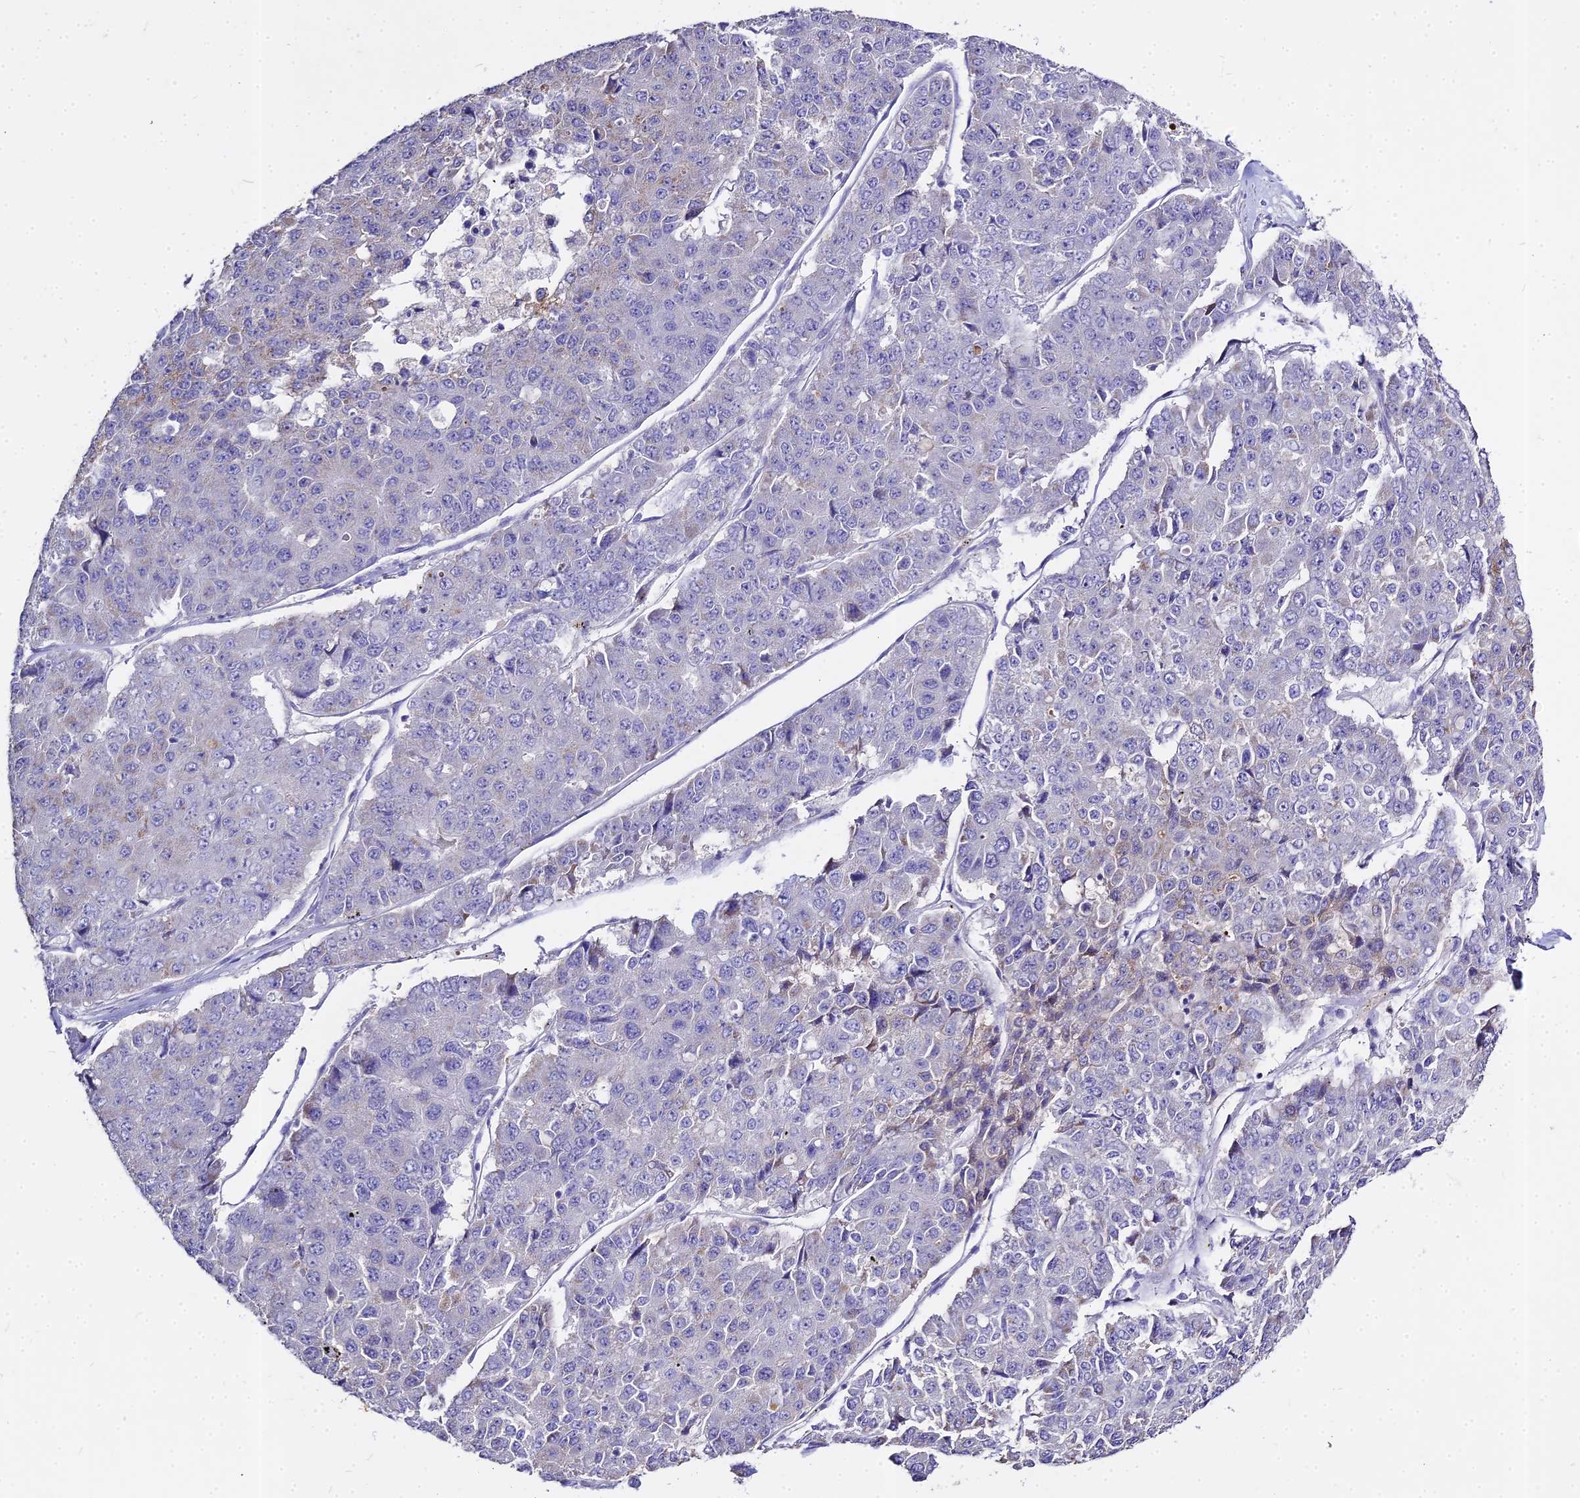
{"staining": {"intensity": "negative", "quantity": "none", "location": "none"}, "tissue": "pancreatic cancer", "cell_type": "Tumor cells", "image_type": "cancer", "snomed": [{"axis": "morphology", "description": "Adenocarcinoma, NOS"}, {"axis": "topography", "description": "Pancreas"}], "caption": "DAB immunohistochemical staining of human adenocarcinoma (pancreatic) demonstrates no significant expression in tumor cells.", "gene": "GLYAT", "patient": {"sex": "male", "age": 50}}